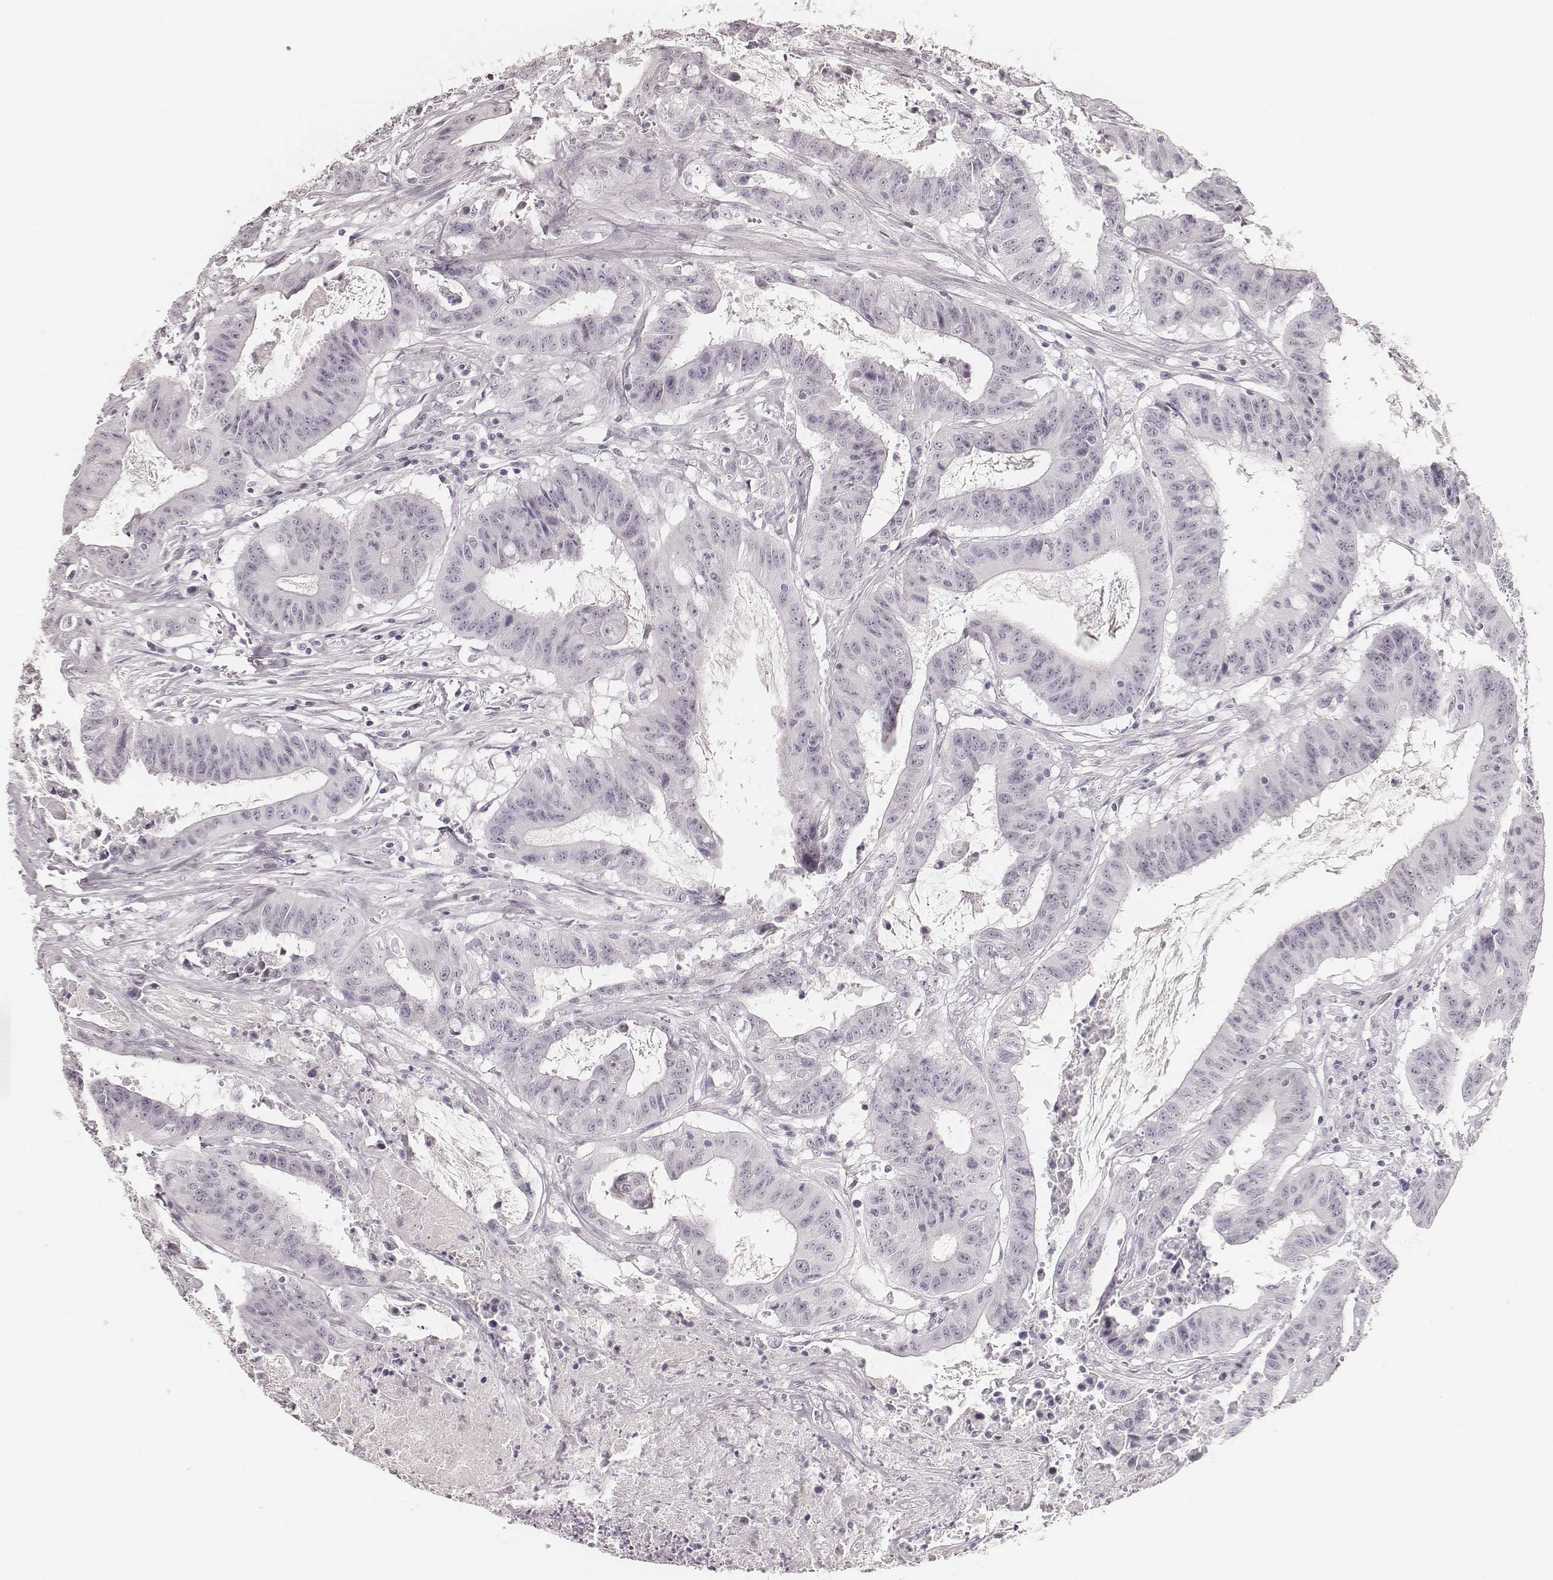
{"staining": {"intensity": "negative", "quantity": "none", "location": "none"}, "tissue": "colorectal cancer", "cell_type": "Tumor cells", "image_type": "cancer", "snomed": [{"axis": "morphology", "description": "Adenocarcinoma, NOS"}, {"axis": "topography", "description": "Colon"}], "caption": "High power microscopy image of an immunohistochemistry photomicrograph of colorectal cancer, revealing no significant expression in tumor cells.", "gene": "HNF4G", "patient": {"sex": "male", "age": 33}}